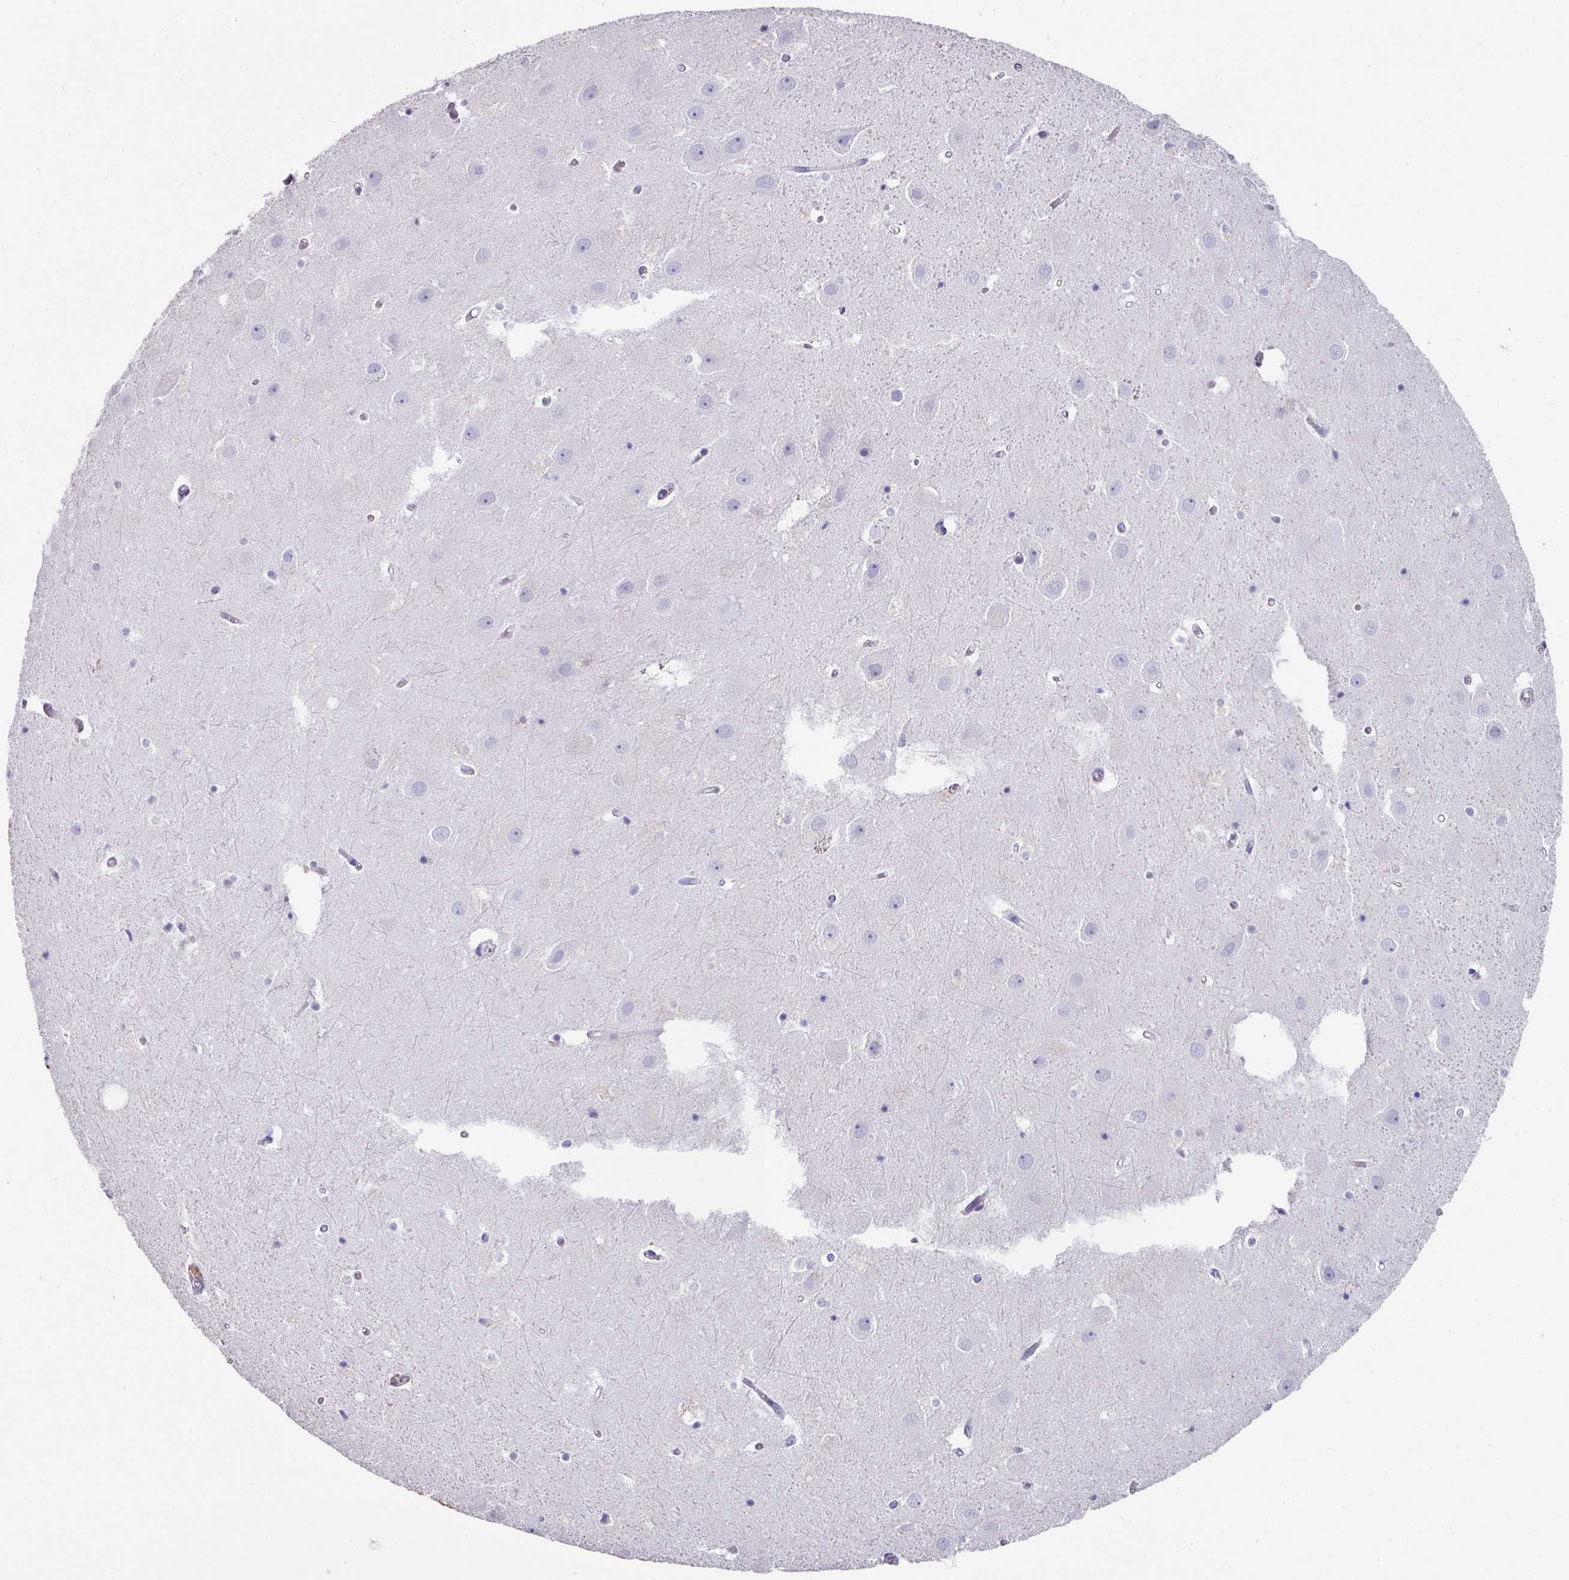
{"staining": {"intensity": "negative", "quantity": "none", "location": "none"}, "tissue": "hippocampus", "cell_type": "Glial cells", "image_type": "normal", "snomed": [{"axis": "morphology", "description": "Normal tissue, NOS"}, {"axis": "topography", "description": "Hippocampus"}], "caption": "The immunohistochemistry (IHC) histopathology image has no significant expression in glial cells of hippocampus.", "gene": "CPVL", "patient": {"sex": "female", "age": 52}}